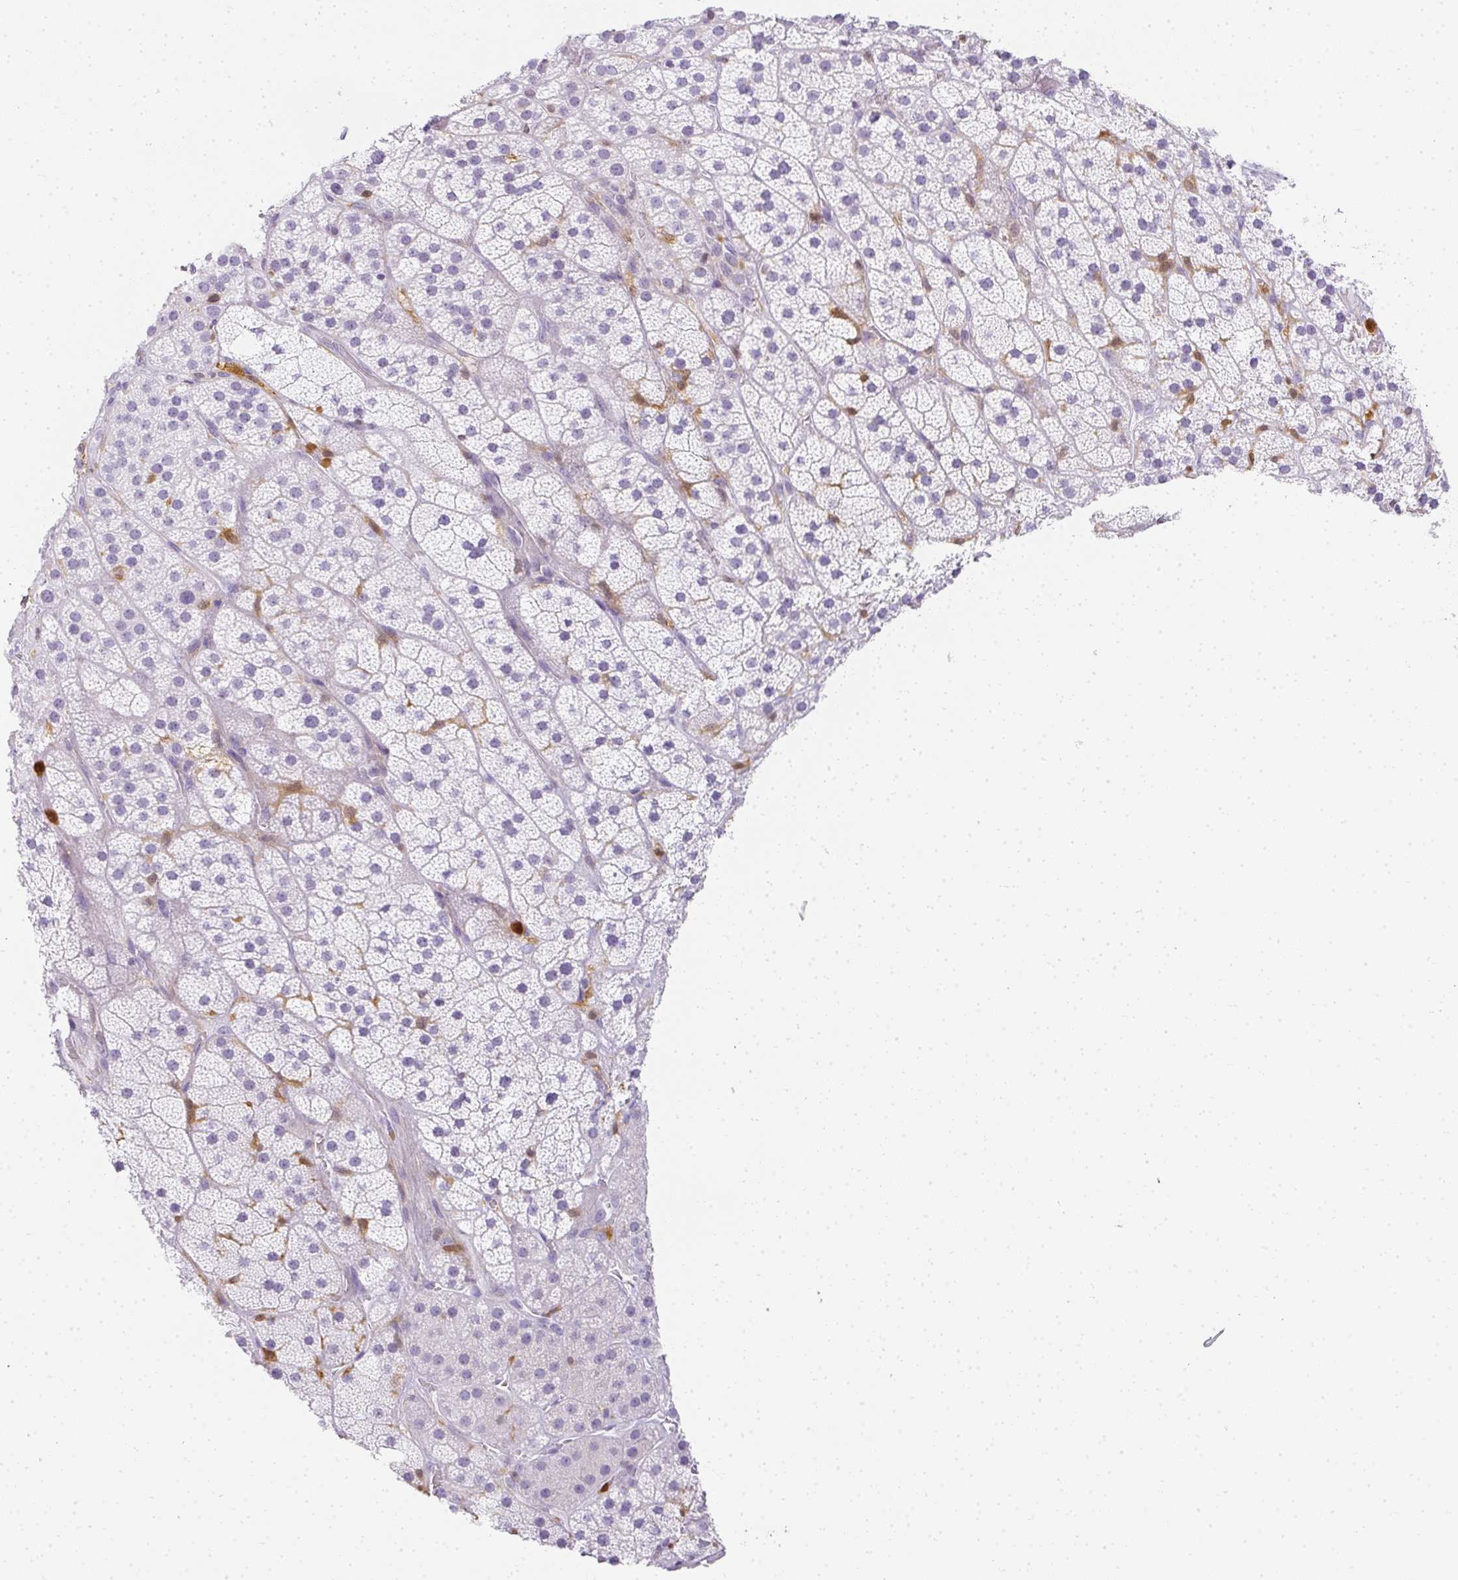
{"staining": {"intensity": "negative", "quantity": "none", "location": "none"}, "tissue": "adrenal gland", "cell_type": "Glandular cells", "image_type": "normal", "snomed": [{"axis": "morphology", "description": "Normal tissue, NOS"}, {"axis": "topography", "description": "Adrenal gland"}], "caption": "Glandular cells show no significant positivity in benign adrenal gland.", "gene": "HK3", "patient": {"sex": "male", "age": 57}}